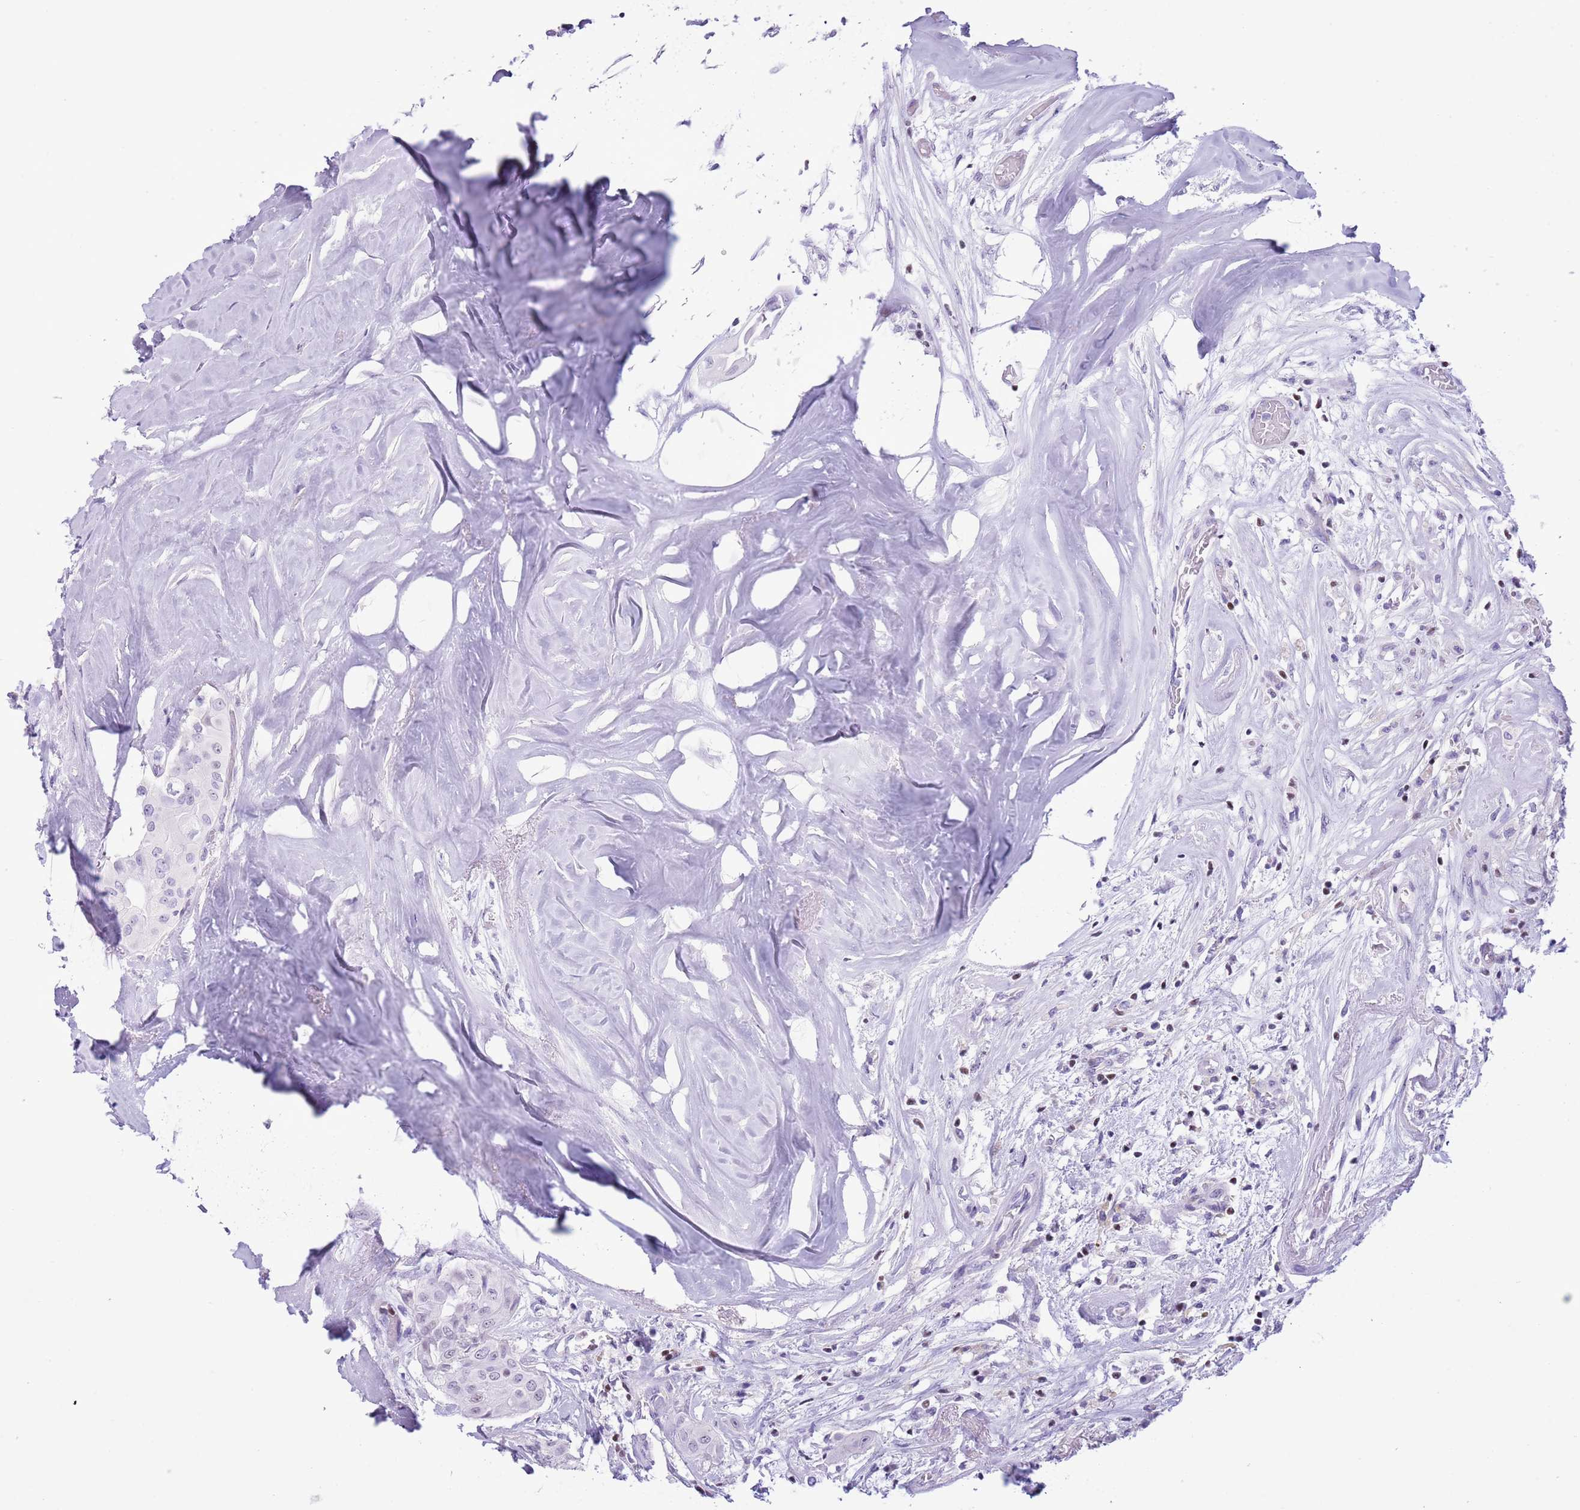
{"staining": {"intensity": "negative", "quantity": "none", "location": "none"}, "tissue": "thyroid cancer", "cell_type": "Tumor cells", "image_type": "cancer", "snomed": [{"axis": "morphology", "description": "Papillary adenocarcinoma, NOS"}, {"axis": "topography", "description": "Thyroid gland"}], "caption": "DAB (3,3'-diaminobenzidine) immunohistochemical staining of thyroid cancer (papillary adenocarcinoma) shows no significant positivity in tumor cells.", "gene": "BCL11B", "patient": {"sex": "female", "age": 59}}